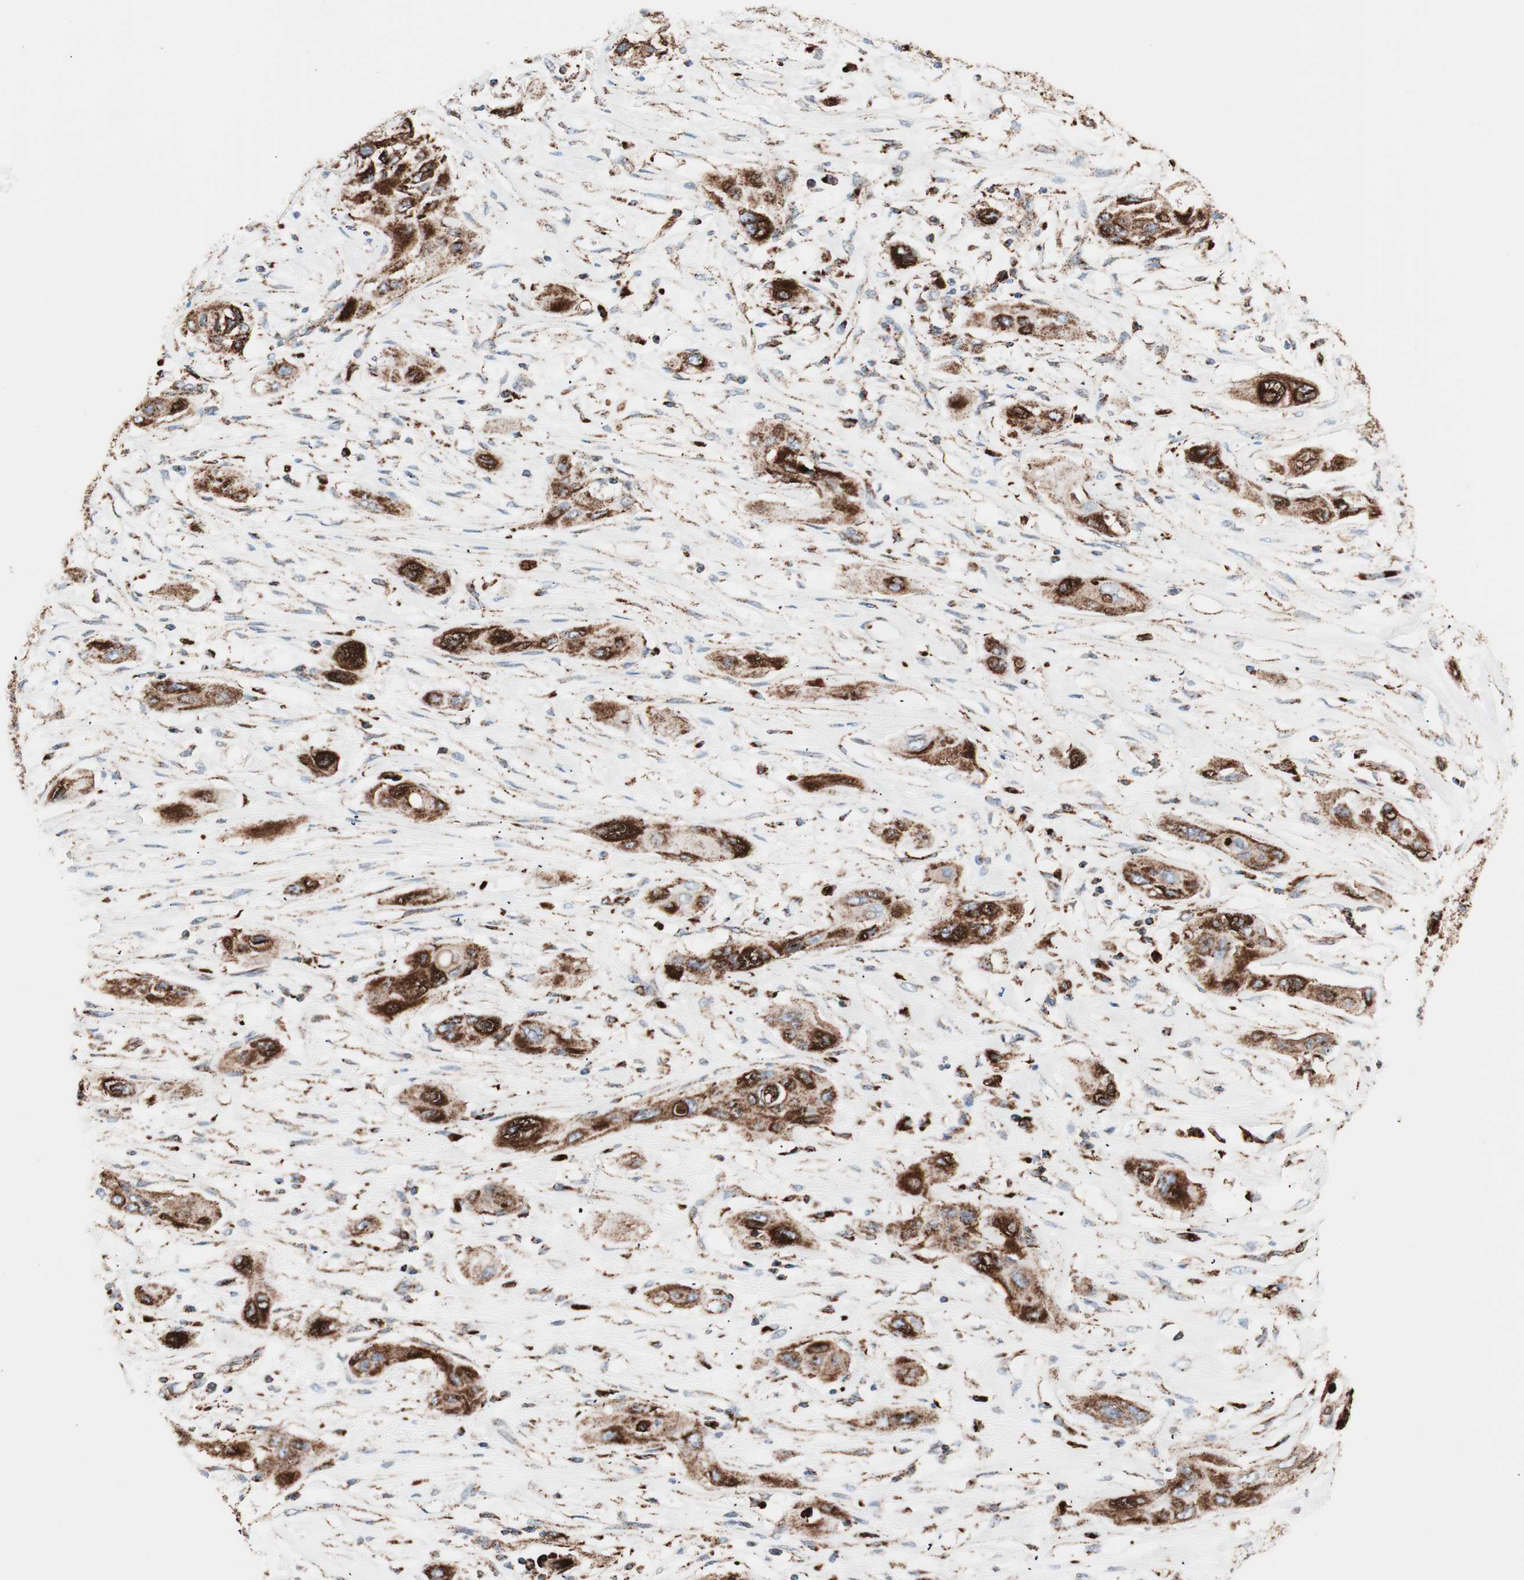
{"staining": {"intensity": "strong", "quantity": ">75%", "location": "cytoplasmic/membranous"}, "tissue": "lung cancer", "cell_type": "Tumor cells", "image_type": "cancer", "snomed": [{"axis": "morphology", "description": "Squamous cell carcinoma, NOS"}, {"axis": "topography", "description": "Lung"}], "caption": "DAB (3,3'-diaminobenzidine) immunohistochemical staining of lung squamous cell carcinoma demonstrates strong cytoplasmic/membranous protein positivity in approximately >75% of tumor cells.", "gene": "LAMP1", "patient": {"sex": "female", "age": 47}}